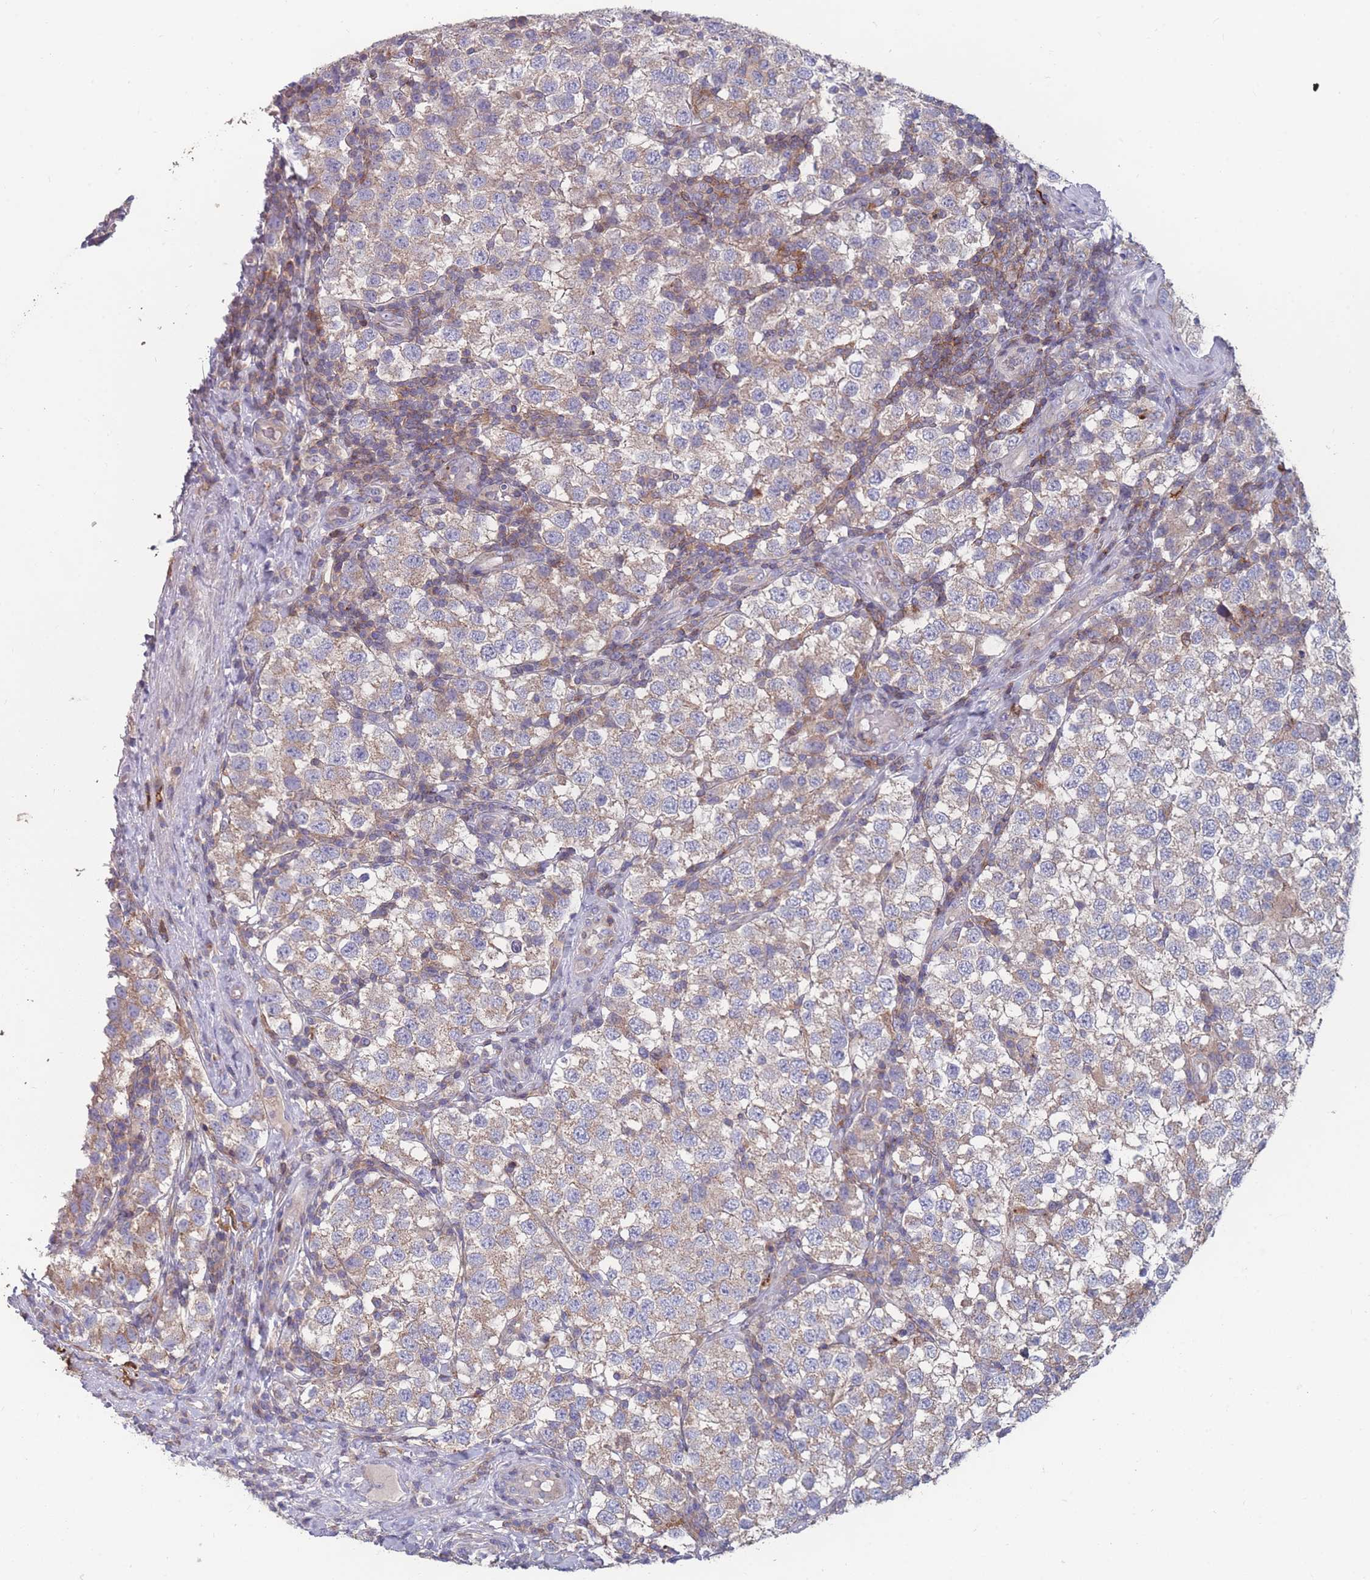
{"staining": {"intensity": "weak", "quantity": "25%-75%", "location": "cytoplasmic/membranous"}, "tissue": "testis cancer", "cell_type": "Tumor cells", "image_type": "cancer", "snomed": [{"axis": "morphology", "description": "Seminoma, NOS"}, {"axis": "topography", "description": "Testis"}], "caption": "Immunohistochemistry (IHC) micrograph of testis seminoma stained for a protein (brown), which shows low levels of weak cytoplasmic/membranous positivity in approximately 25%-75% of tumor cells.", "gene": "CD33", "patient": {"sex": "male", "age": 34}}